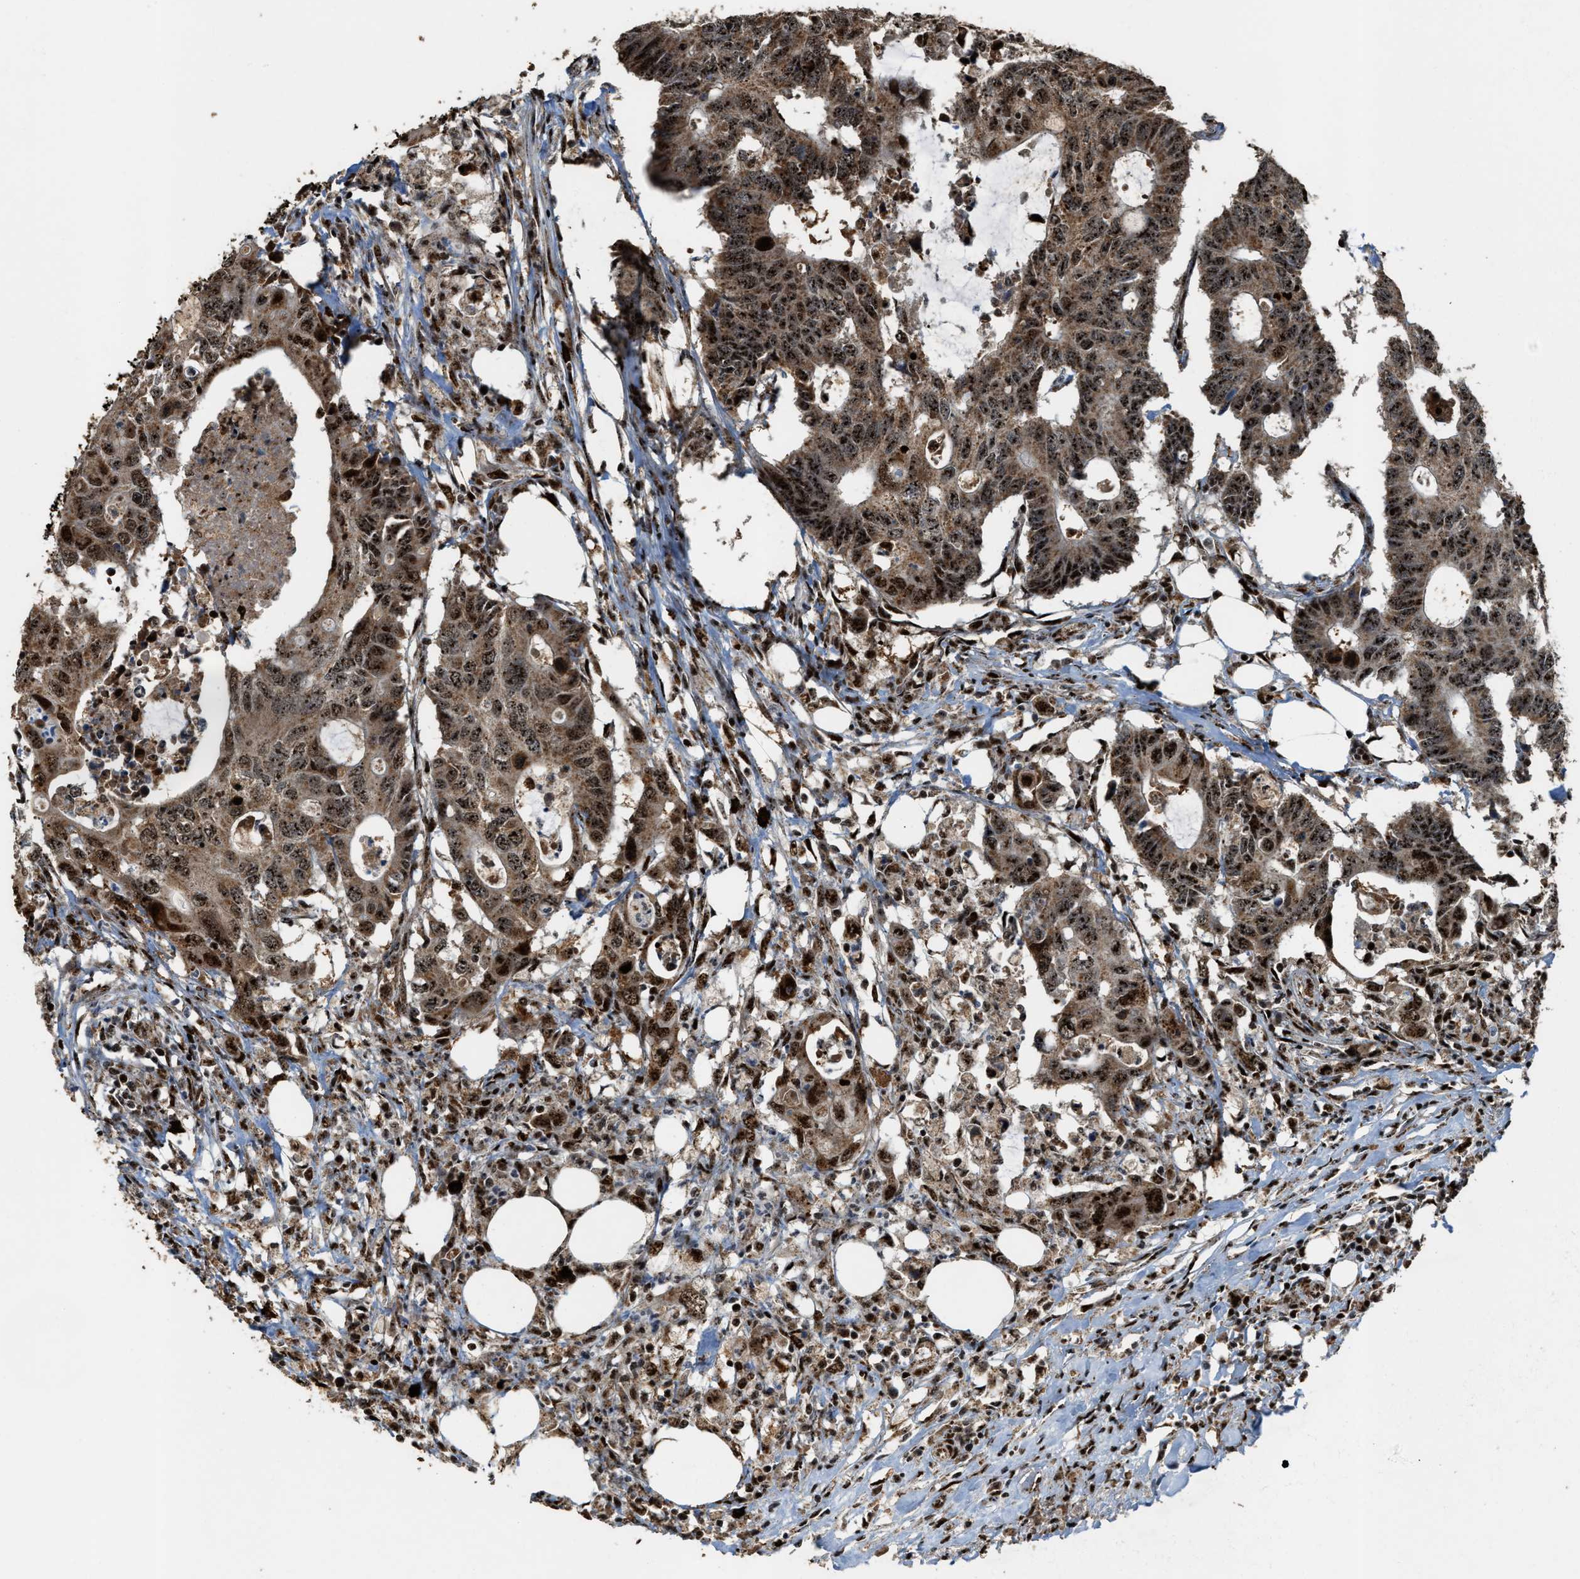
{"staining": {"intensity": "strong", "quantity": ">75%", "location": "cytoplasmic/membranous,nuclear"}, "tissue": "colorectal cancer", "cell_type": "Tumor cells", "image_type": "cancer", "snomed": [{"axis": "morphology", "description": "Adenocarcinoma, NOS"}, {"axis": "topography", "description": "Colon"}], "caption": "Brown immunohistochemical staining in human colorectal cancer reveals strong cytoplasmic/membranous and nuclear positivity in about >75% of tumor cells.", "gene": "ZNF687", "patient": {"sex": "male", "age": 71}}